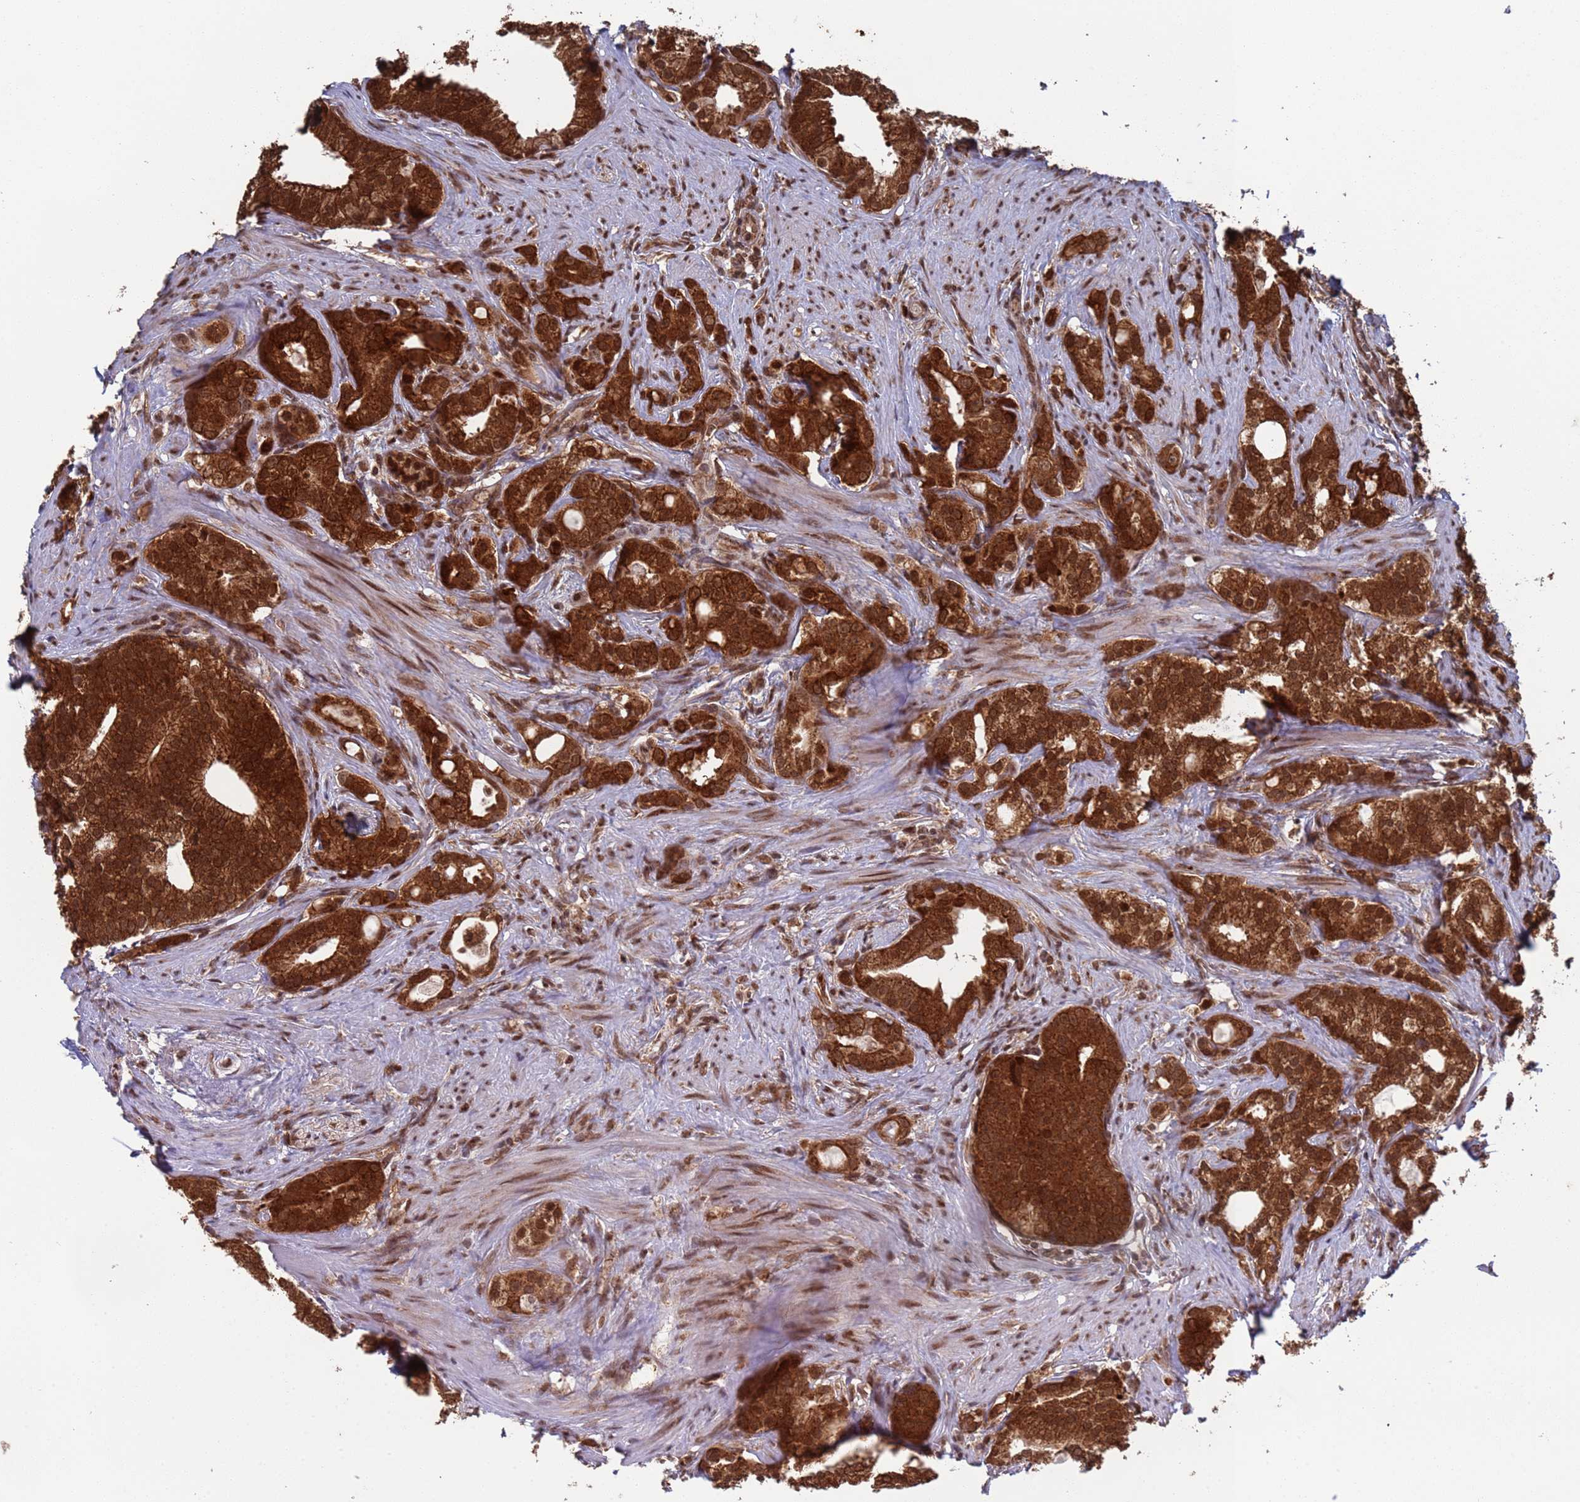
{"staining": {"intensity": "strong", "quantity": ">75%", "location": "cytoplasmic/membranous,nuclear"}, "tissue": "prostate cancer", "cell_type": "Tumor cells", "image_type": "cancer", "snomed": [{"axis": "morphology", "description": "Adenocarcinoma, Low grade"}, {"axis": "topography", "description": "Prostate"}], "caption": "Tumor cells show strong cytoplasmic/membranous and nuclear positivity in about >75% of cells in prostate cancer.", "gene": "FUBP3", "patient": {"sex": "male", "age": 71}}